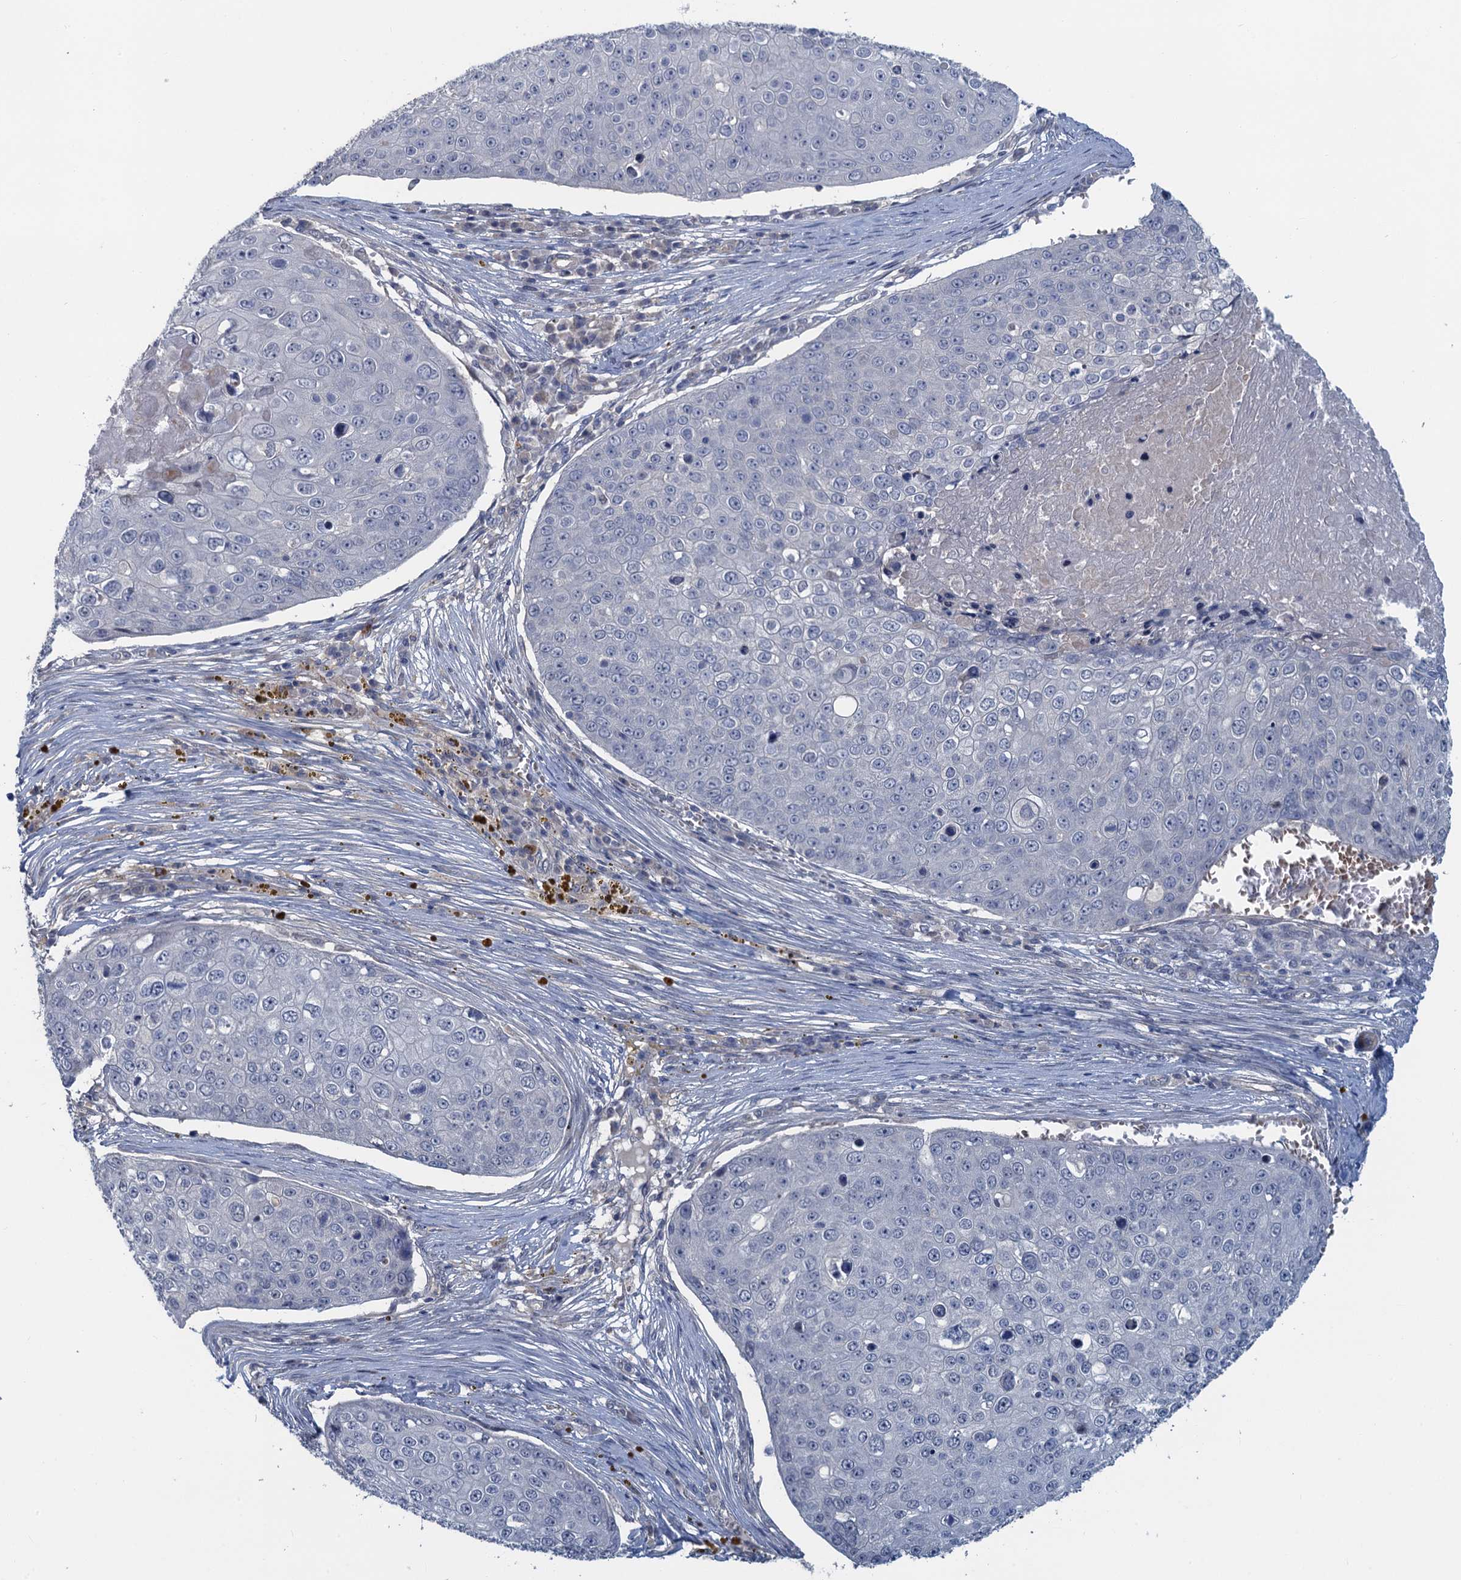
{"staining": {"intensity": "negative", "quantity": "none", "location": "none"}, "tissue": "skin cancer", "cell_type": "Tumor cells", "image_type": "cancer", "snomed": [{"axis": "morphology", "description": "Squamous cell carcinoma, NOS"}, {"axis": "topography", "description": "Skin"}], "caption": "This is an immunohistochemistry (IHC) photomicrograph of human squamous cell carcinoma (skin). There is no staining in tumor cells.", "gene": "MYO16", "patient": {"sex": "male", "age": 71}}